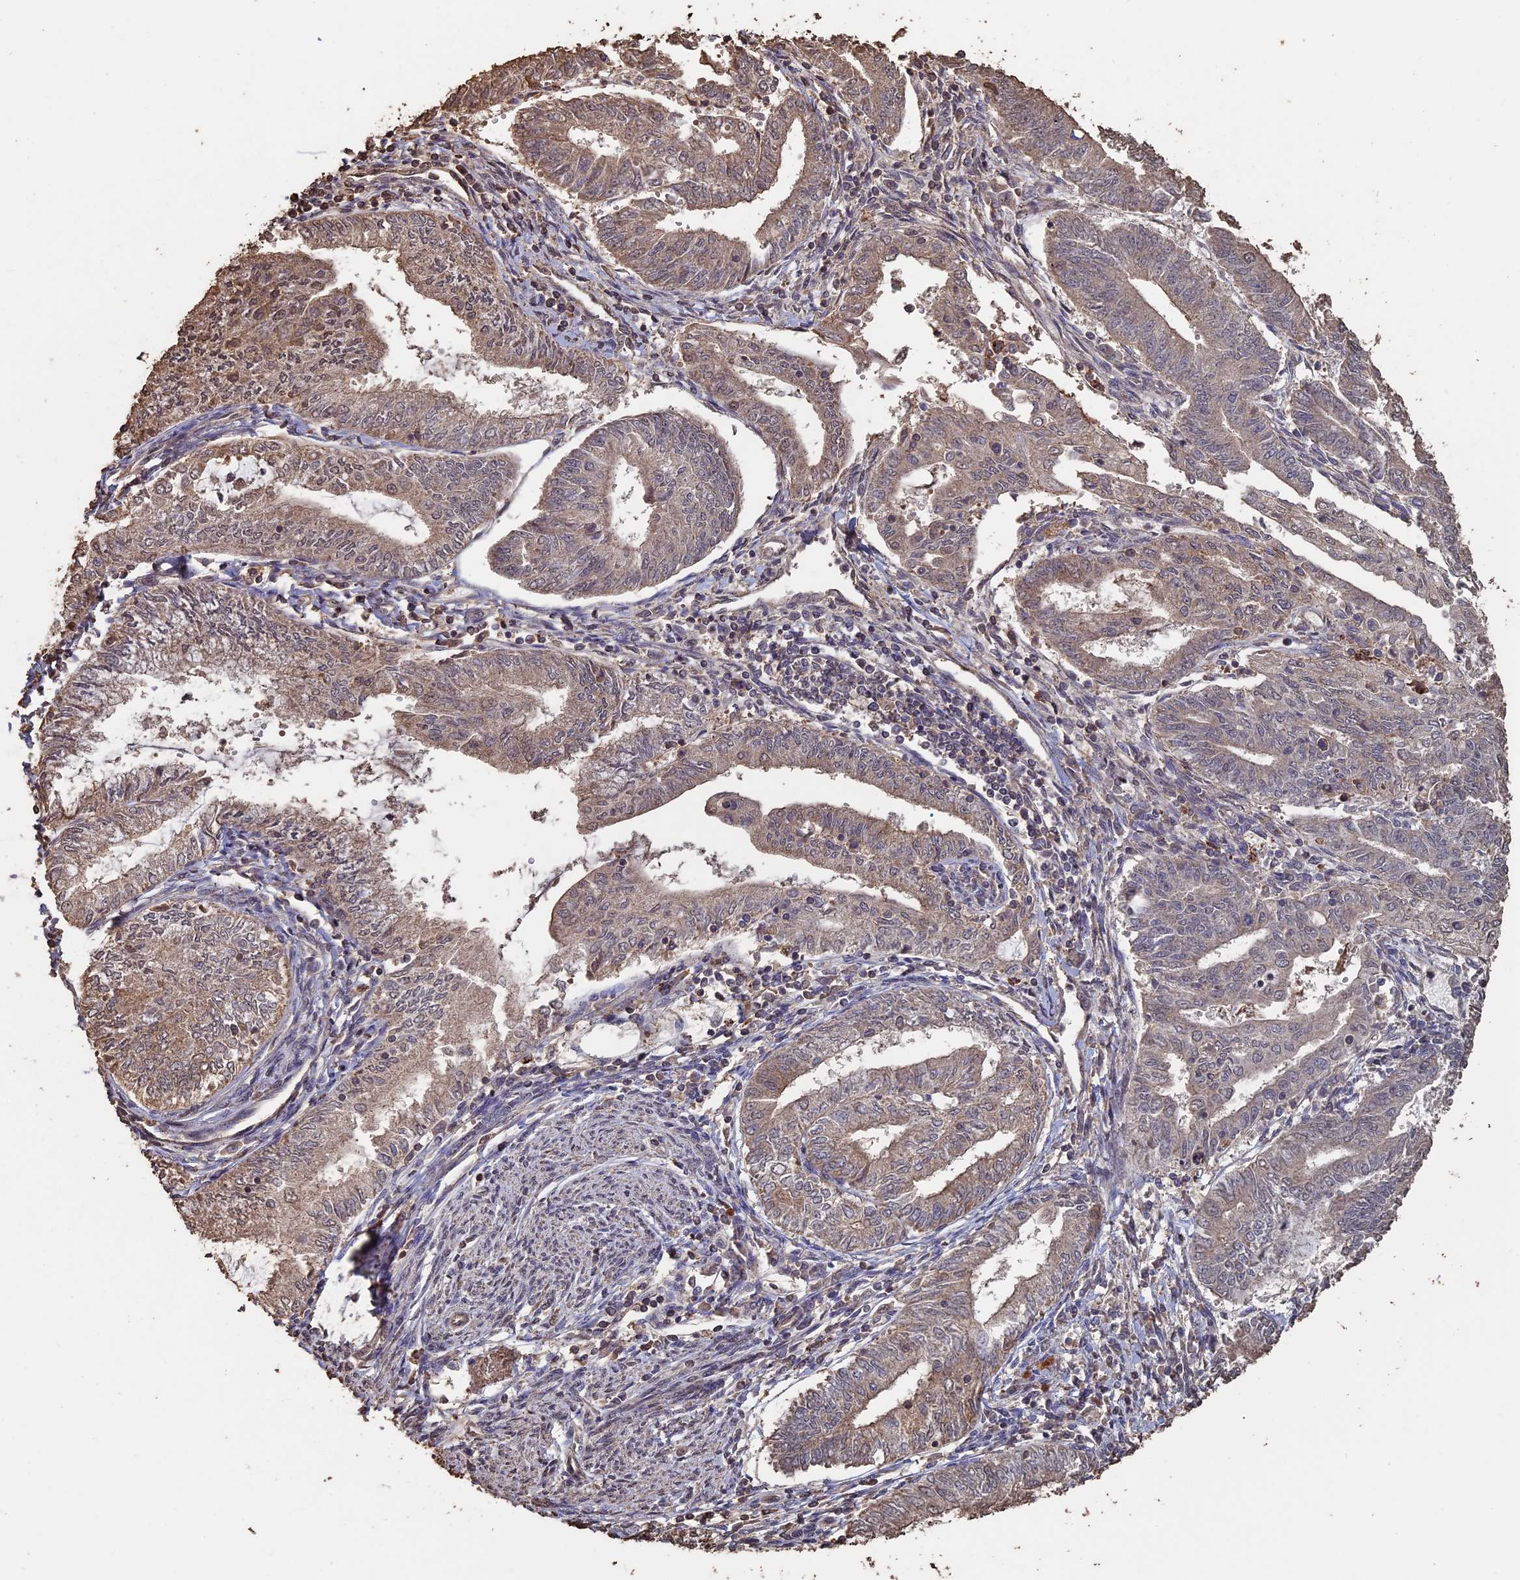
{"staining": {"intensity": "moderate", "quantity": "25%-75%", "location": "cytoplasmic/membranous"}, "tissue": "endometrial cancer", "cell_type": "Tumor cells", "image_type": "cancer", "snomed": [{"axis": "morphology", "description": "Adenocarcinoma, NOS"}, {"axis": "topography", "description": "Endometrium"}], "caption": "Endometrial adenocarcinoma tissue reveals moderate cytoplasmic/membranous expression in about 25%-75% of tumor cells, visualized by immunohistochemistry. (DAB (3,3'-diaminobenzidine) = brown stain, brightfield microscopy at high magnification).", "gene": "HUNK", "patient": {"sex": "female", "age": 66}}